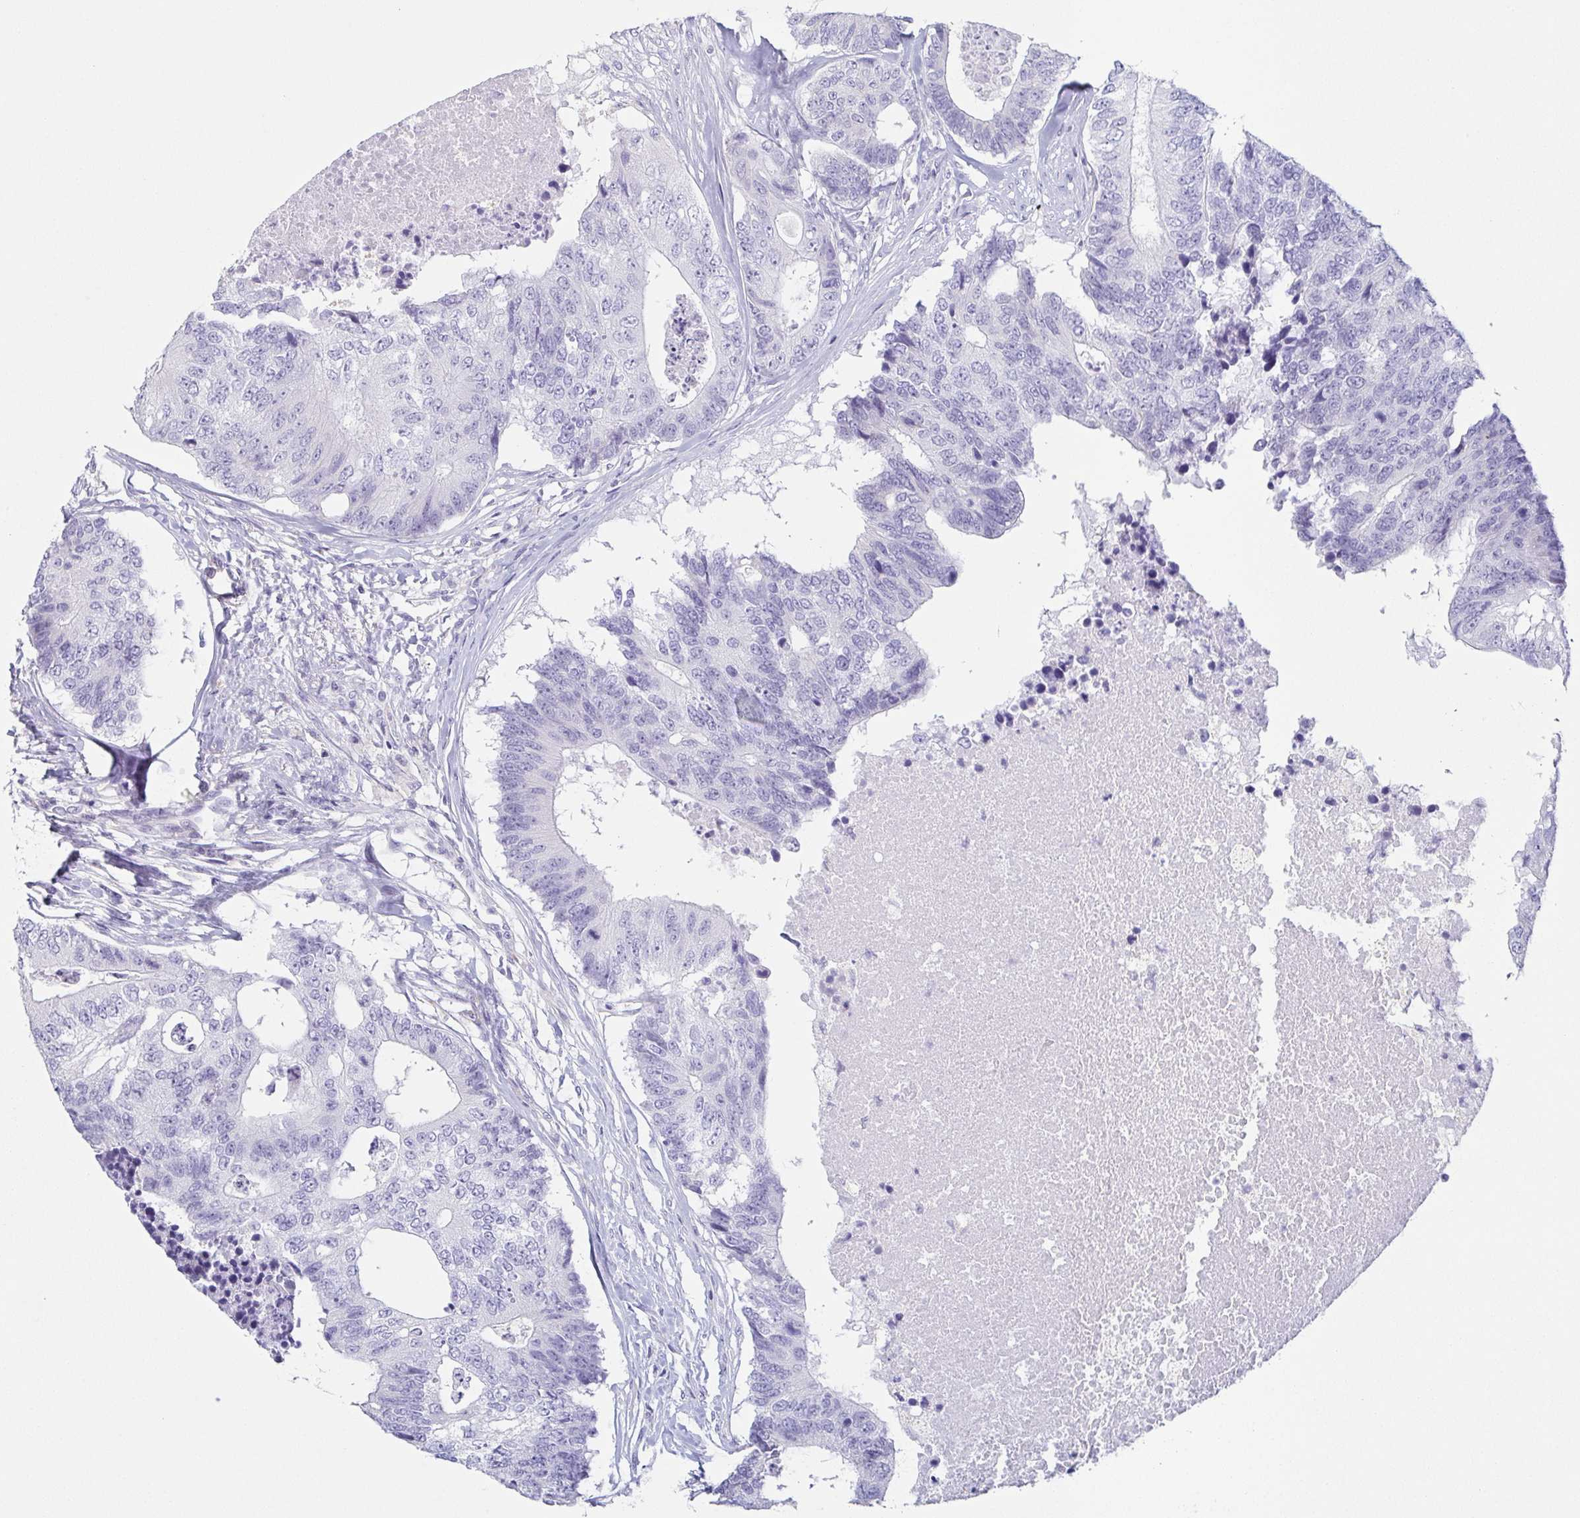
{"staining": {"intensity": "negative", "quantity": "none", "location": "none"}, "tissue": "colorectal cancer", "cell_type": "Tumor cells", "image_type": "cancer", "snomed": [{"axis": "morphology", "description": "Adenocarcinoma, NOS"}, {"axis": "topography", "description": "Colon"}], "caption": "Micrograph shows no protein positivity in tumor cells of colorectal cancer (adenocarcinoma) tissue.", "gene": "PRR27", "patient": {"sex": "female", "age": 67}}